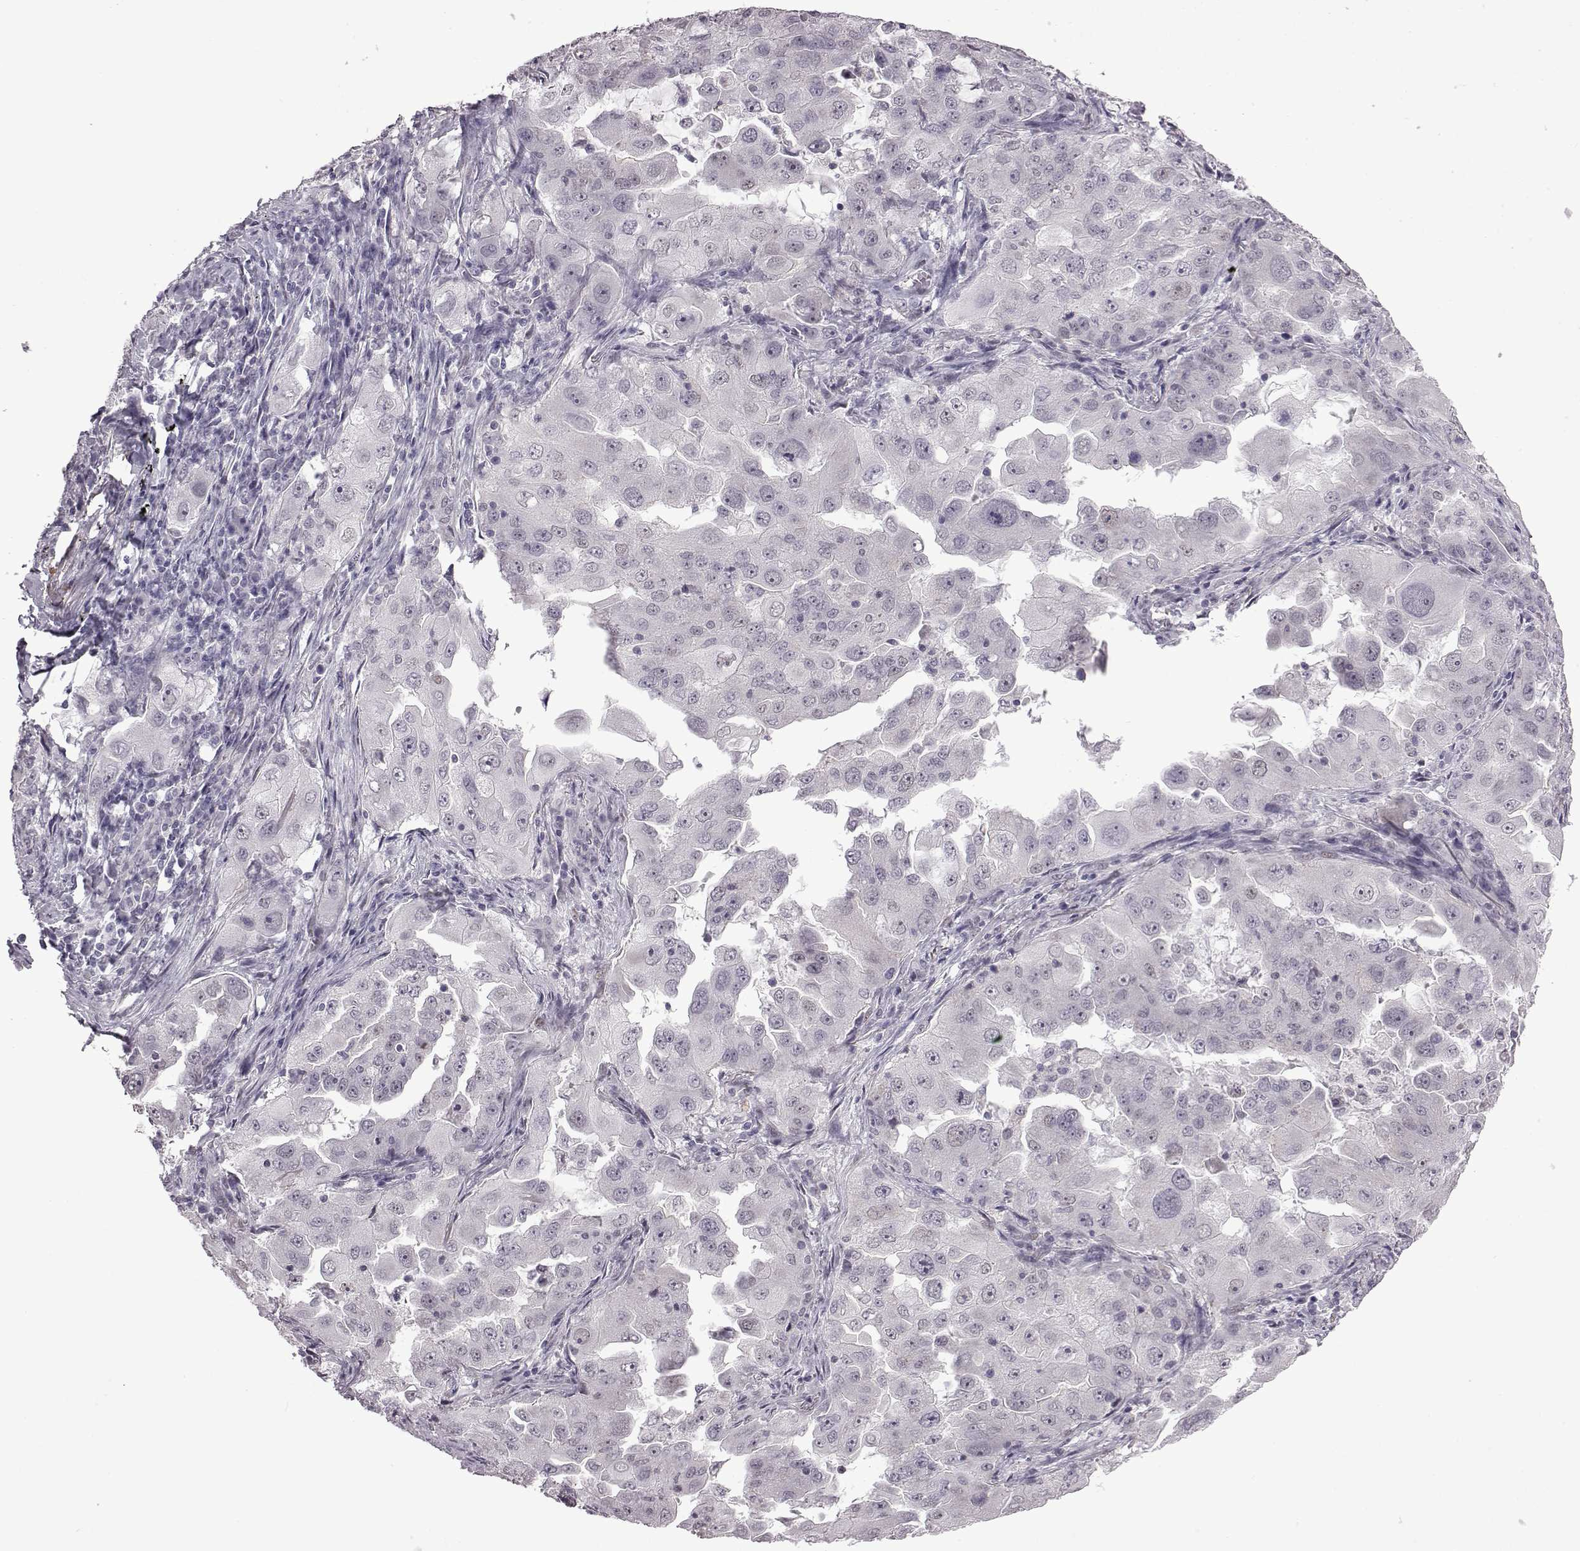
{"staining": {"intensity": "negative", "quantity": "none", "location": "none"}, "tissue": "lung cancer", "cell_type": "Tumor cells", "image_type": "cancer", "snomed": [{"axis": "morphology", "description": "Adenocarcinoma, NOS"}, {"axis": "topography", "description": "Lung"}], "caption": "An IHC histopathology image of adenocarcinoma (lung) is shown. There is no staining in tumor cells of adenocarcinoma (lung).", "gene": "SYNPO2", "patient": {"sex": "female", "age": 61}}